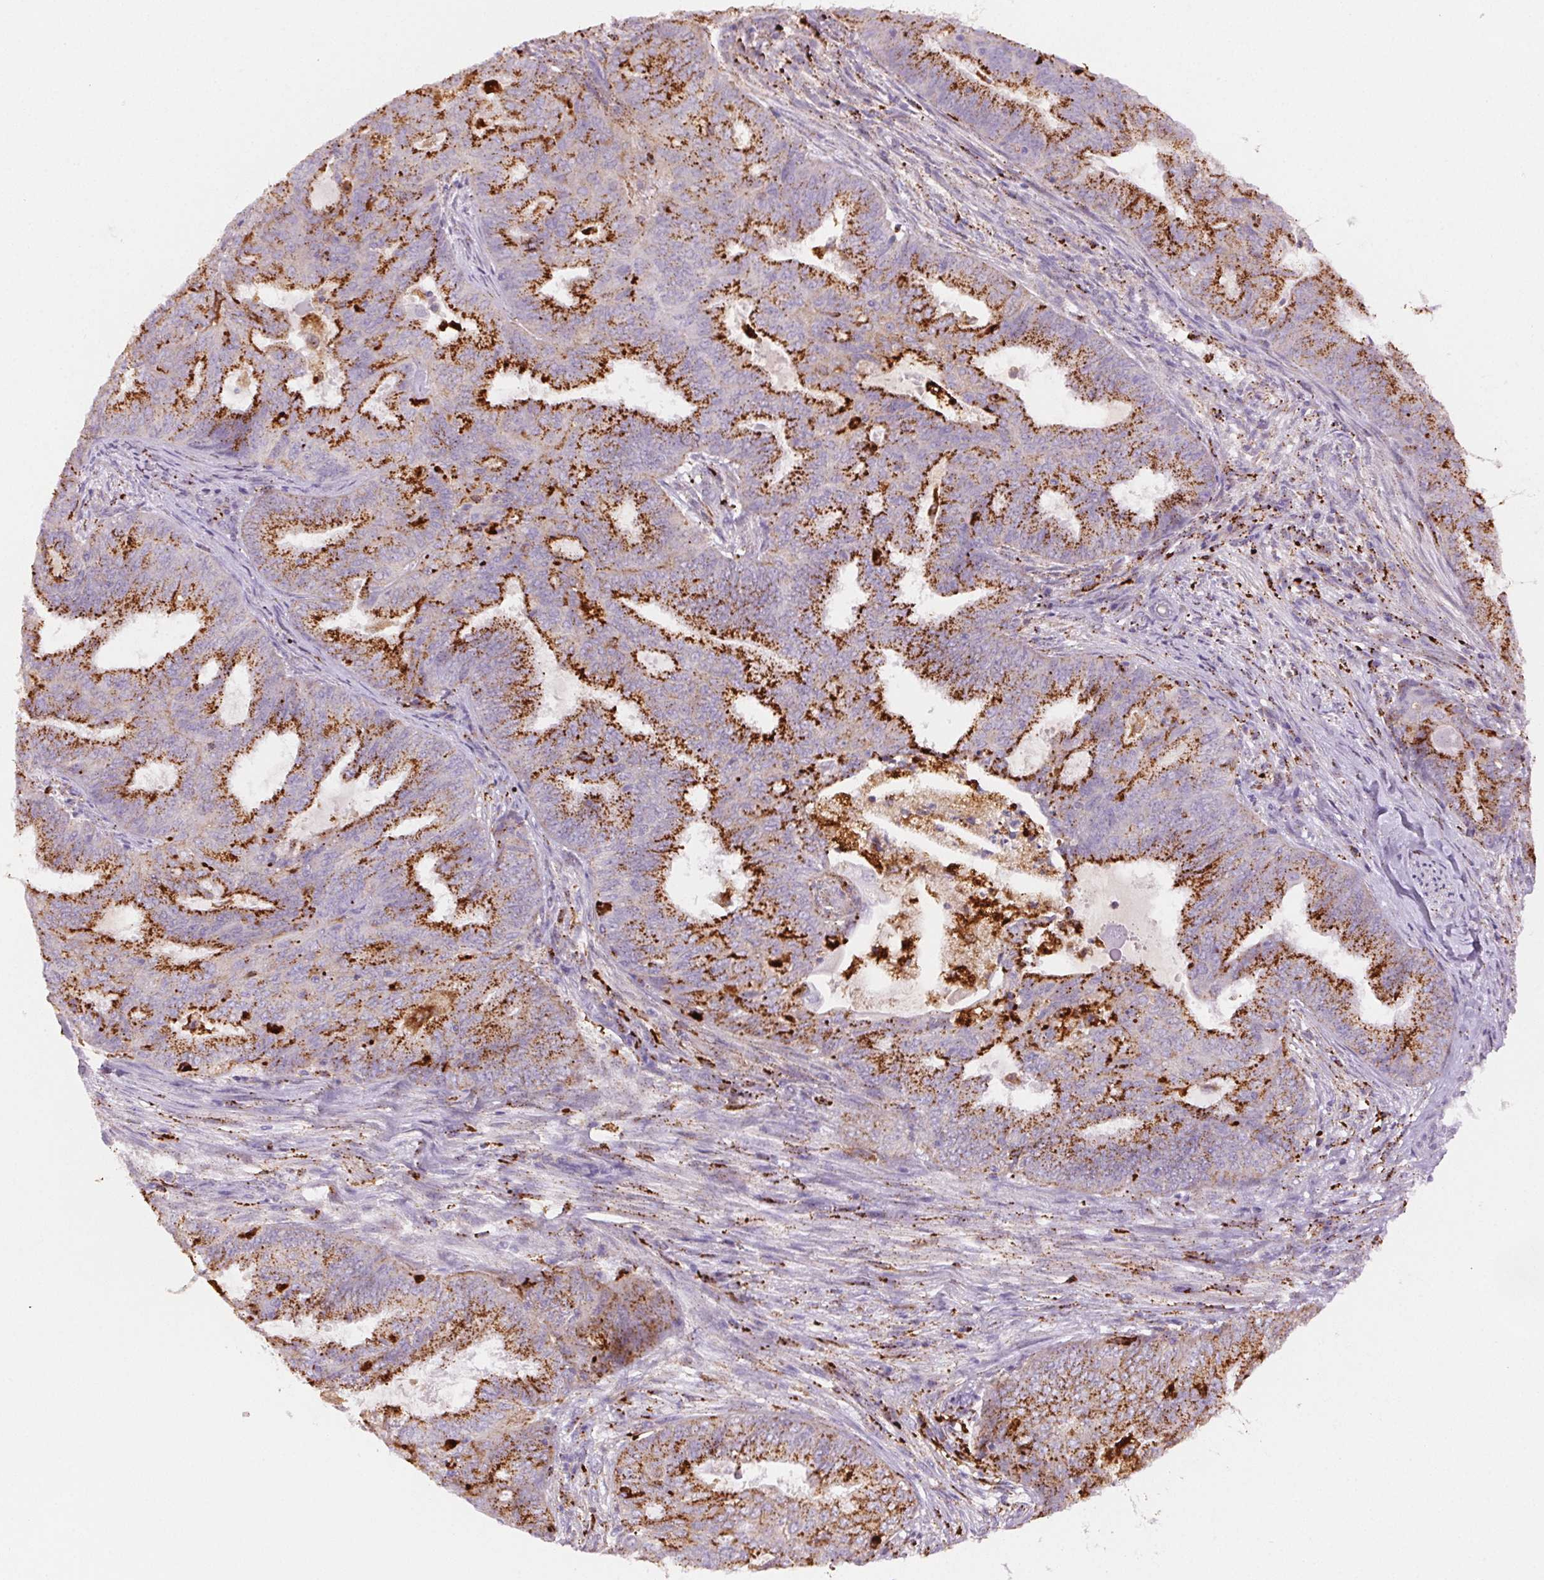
{"staining": {"intensity": "strong", "quantity": "25%-75%", "location": "cytoplasmic/membranous"}, "tissue": "endometrial cancer", "cell_type": "Tumor cells", "image_type": "cancer", "snomed": [{"axis": "morphology", "description": "Adenocarcinoma, NOS"}, {"axis": "topography", "description": "Endometrium"}], "caption": "DAB (3,3'-diaminobenzidine) immunohistochemical staining of endometrial cancer demonstrates strong cytoplasmic/membranous protein staining in about 25%-75% of tumor cells.", "gene": "SCPEP1", "patient": {"sex": "female", "age": 62}}